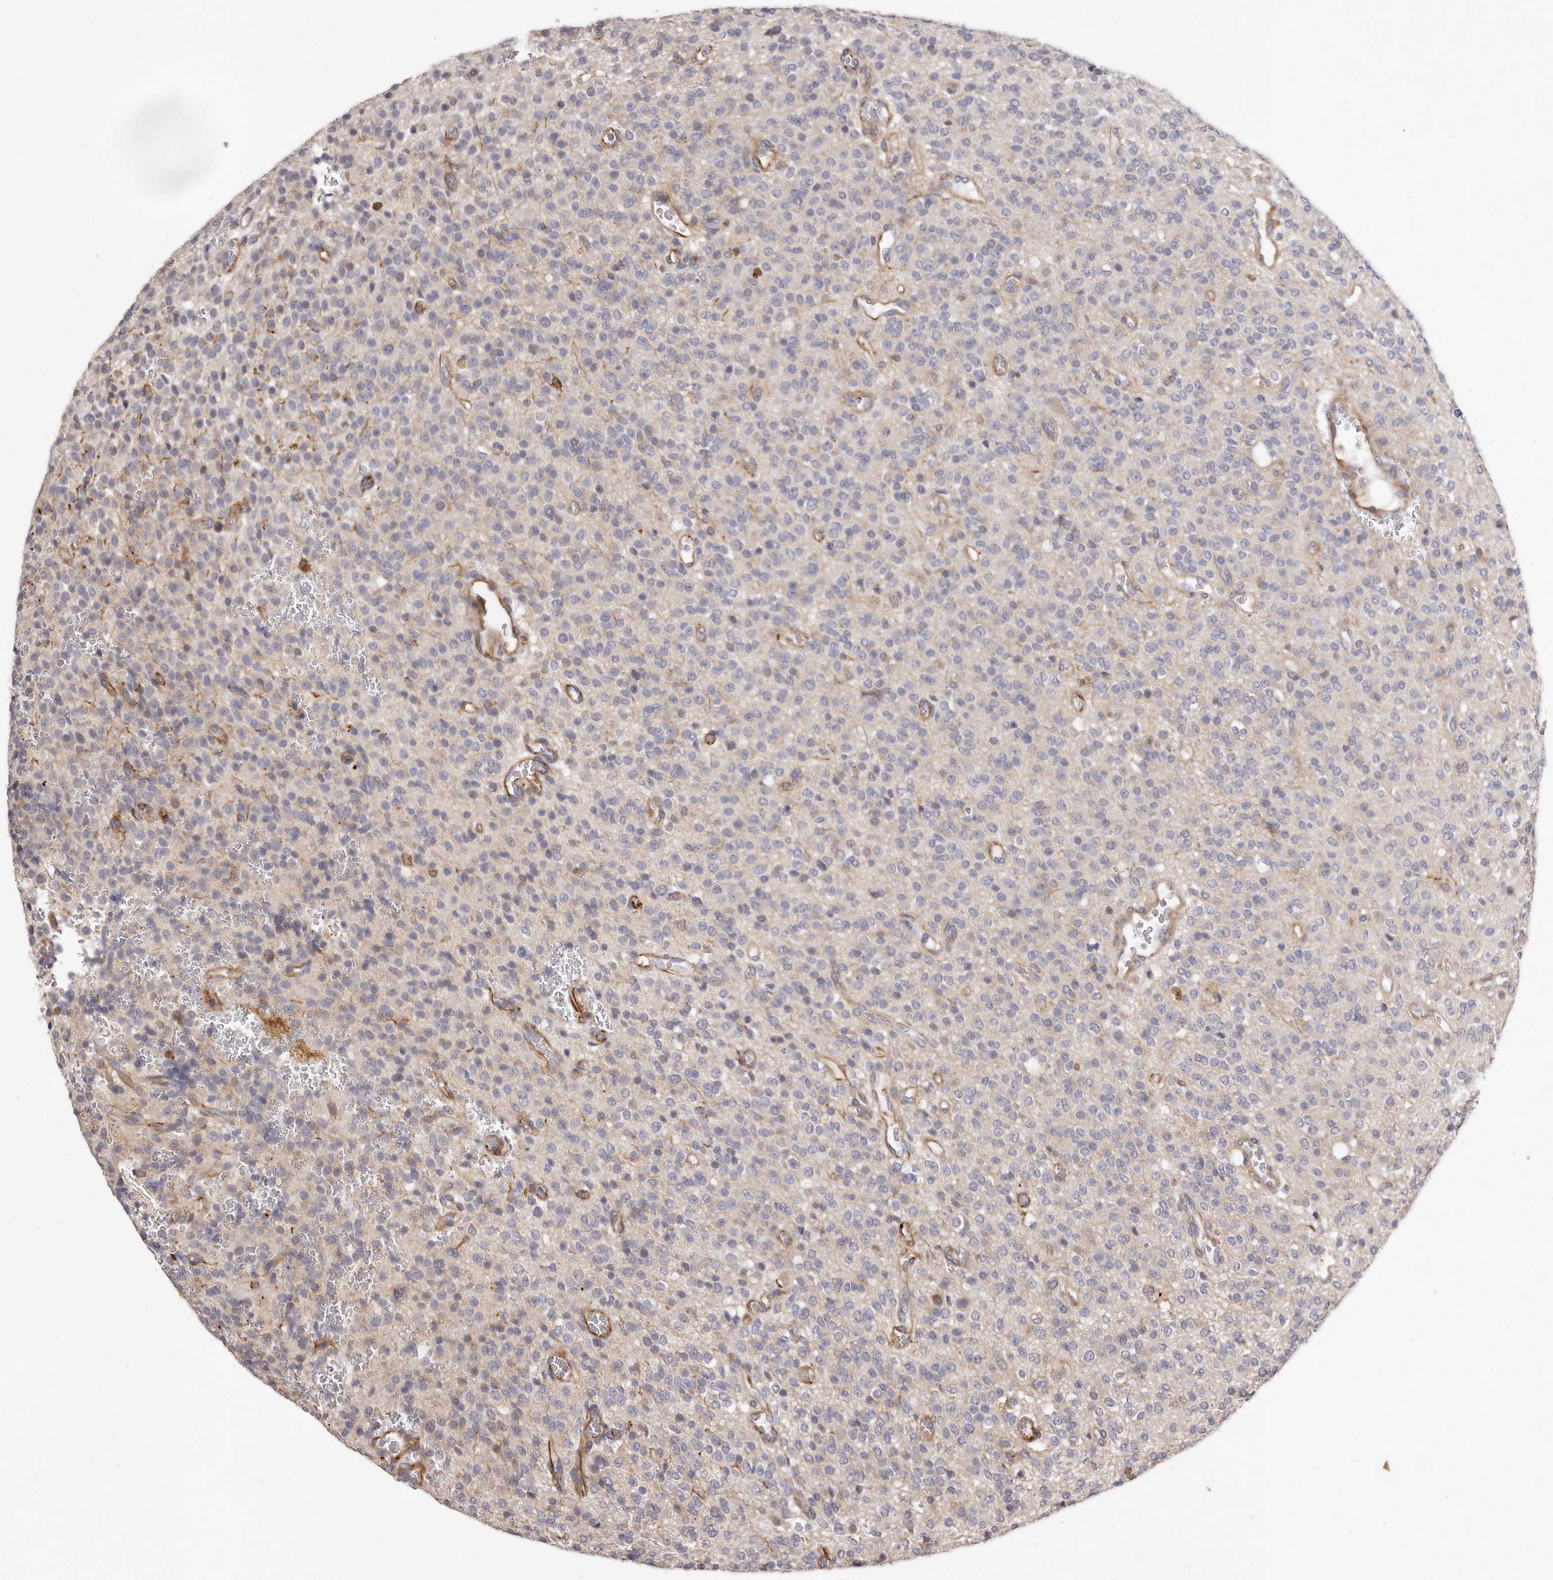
{"staining": {"intensity": "negative", "quantity": "none", "location": "none"}, "tissue": "glioma", "cell_type": "Tumor cells", "image_type": "cancer", "snomed": [{"axis": "morphology", "description": "Glioma, malignant, High grade"}, {"axis": "topography", "description": "Brain"}], "caption": "High magnification brightfield microscopy of glioma stained with DAB (3,3'-diaminobenzidine) (brown) and counterstained with hematoxylin (blue): tumor cells show no significant expression.", "gene": "ALPK1", "patient": {"sex": "male", "age": 34}}